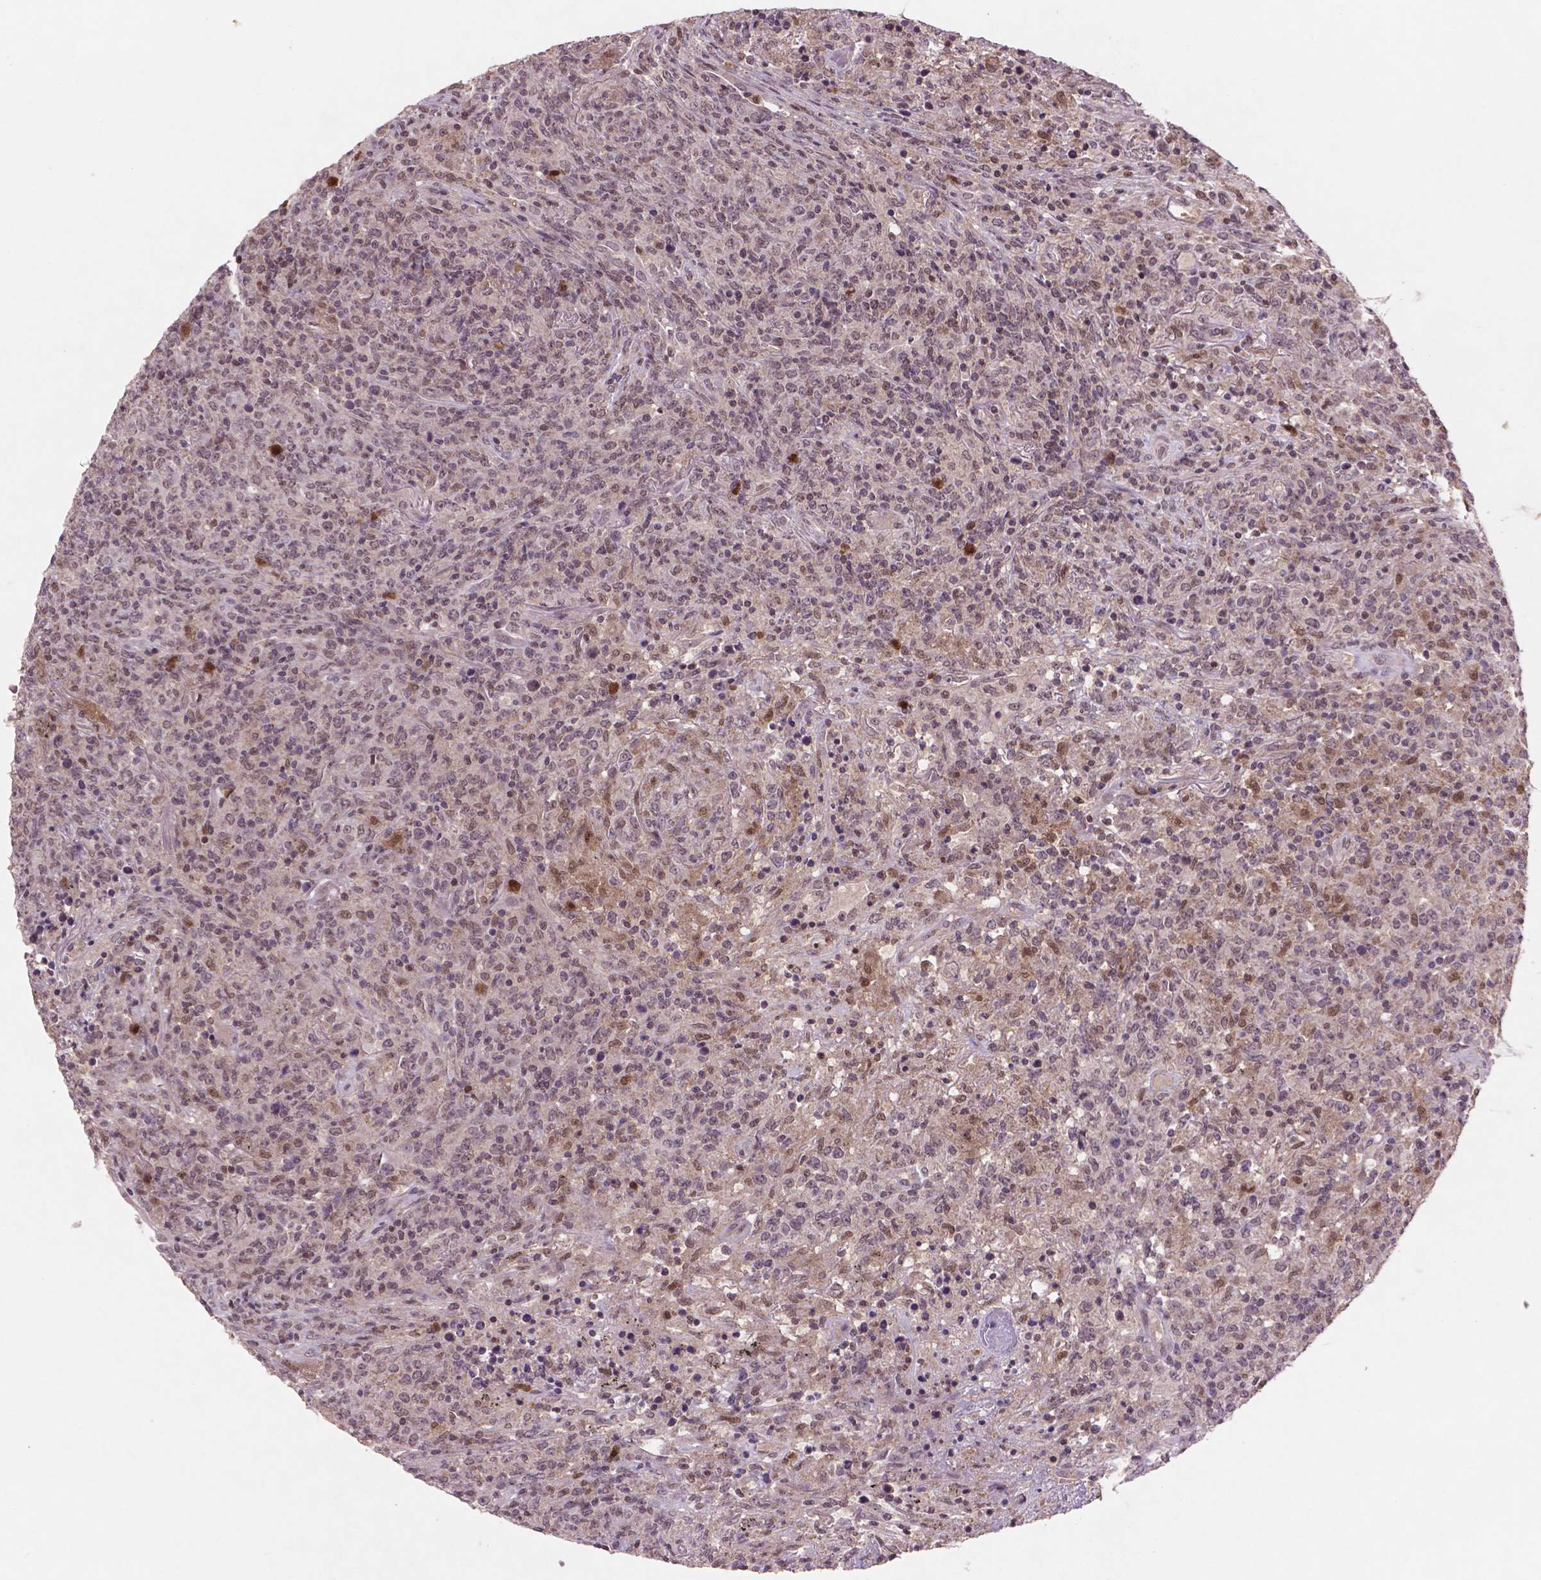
{"staining": {"intensity": "negative", "quantity": "none", "location": "none"}, "tissue": "lymphoma", "cell_type": "Tumor cells", "image_type": "cancer", "snomed": [{"axis": "morphology", "description": "Malignant lymphoma, non-Hodgkin's type, High grade"}, {"axis": "topography", "description": "Lung"}], "caption": "The micrograph reveals no staining of tumor cells in lymphoma.", "gene": "GLRX", "patient": {"sex": "male", "age": 79}}